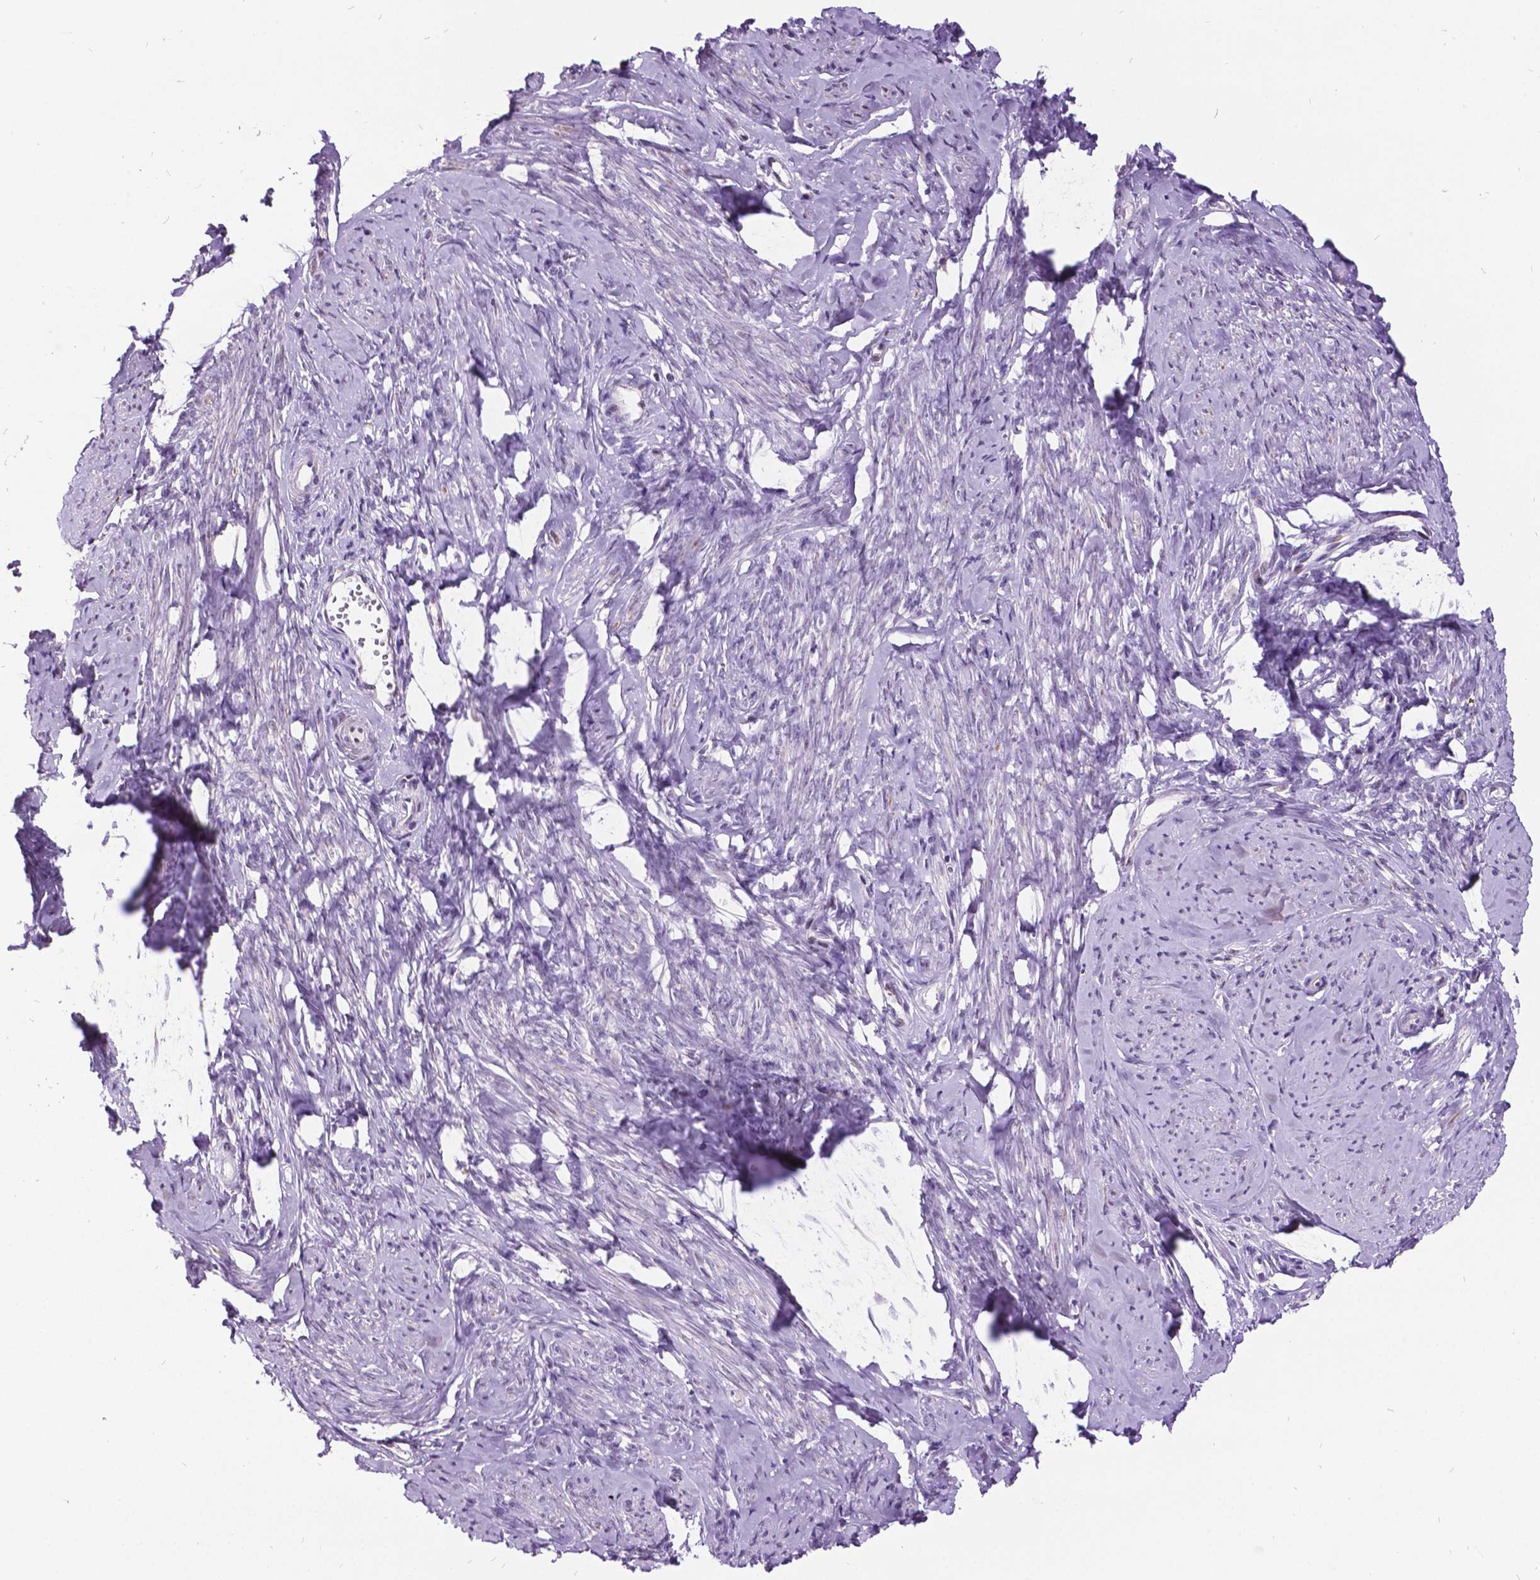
{"staining": {"intensity": "negative", "quantity": "none", "location": "none"}, "tissue": "smooth muscle", "cell_type": "Smooth muscle cells", "image_type": "normal", "snomed": [{"axis": "morphology", "description": "Normal tissue, NOS"}, {"axis": "topography", "description": "Smooth muscle"}], "caption": "Histopathology image shows no significant protein staining in smooth muscle cells of benign smooth muscle.", "gene": "DPF3", "patient": {"sex": "female", "age": 48}}